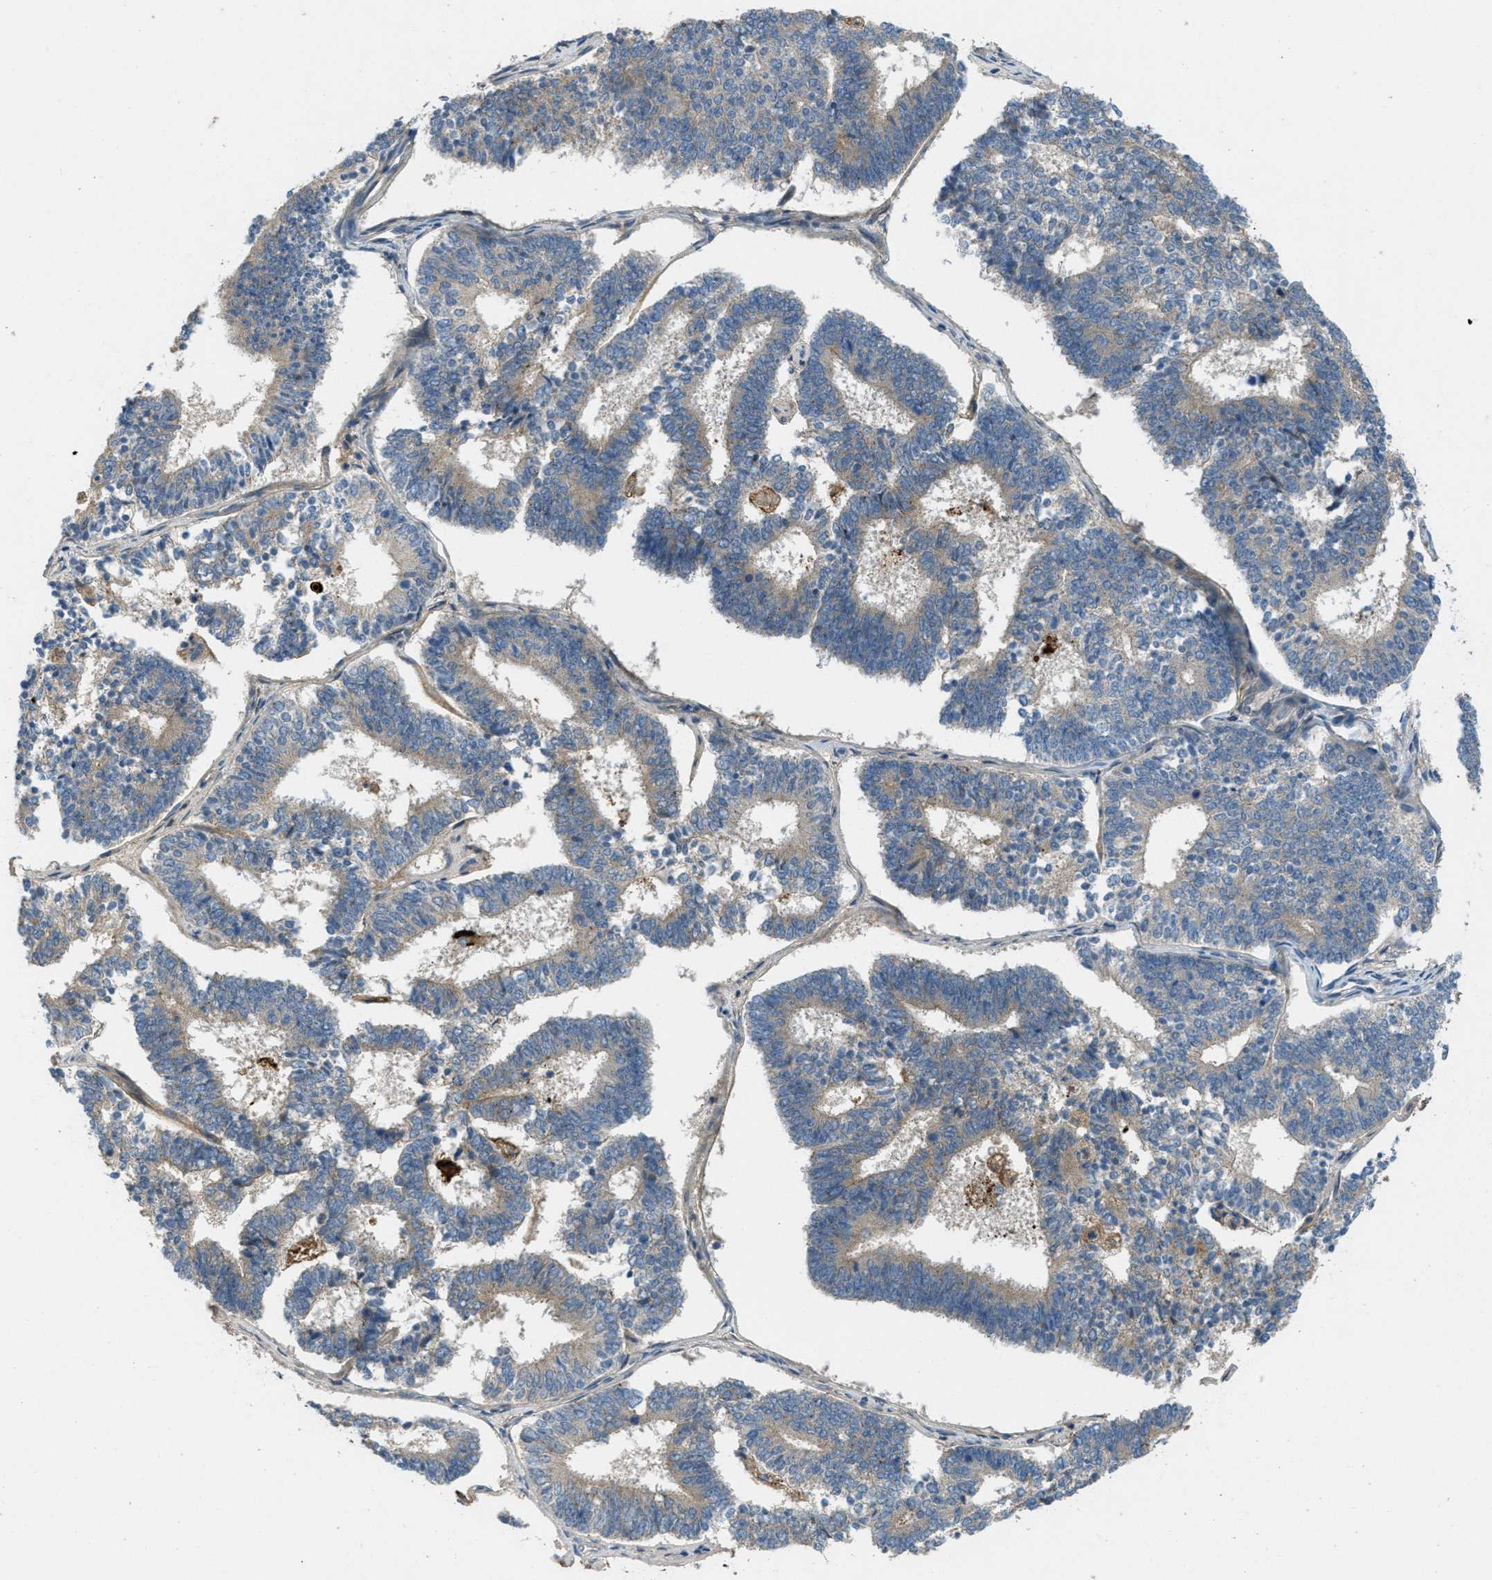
{"staining": {"intensity": "weak", "quantity": ">75%", "location": "cytoplasmic/membranous"}, "tissue": "endometrial cancer", "cell_type": "Tumor cells", "image_type": "cancer", "snomed": [{"axis": "morphology", "description": "Adenocarcinoma, NOS"}, {"axis": "topography", "description": "Endometrium"}], "caption": "Immunohistochemistry (IHC) image of neoplastic tissue: human endometrial cancer (adenocarcinoma) stained using immunohistochemistry reveals low levels of weak protein expression localized specifically in the cytoplasmic/membranous of tumor cells, appearing as a cytoplasmic/membranous brown color.", "gene": "ADCY6", "patient": {"sex": "female", "age": 70}}